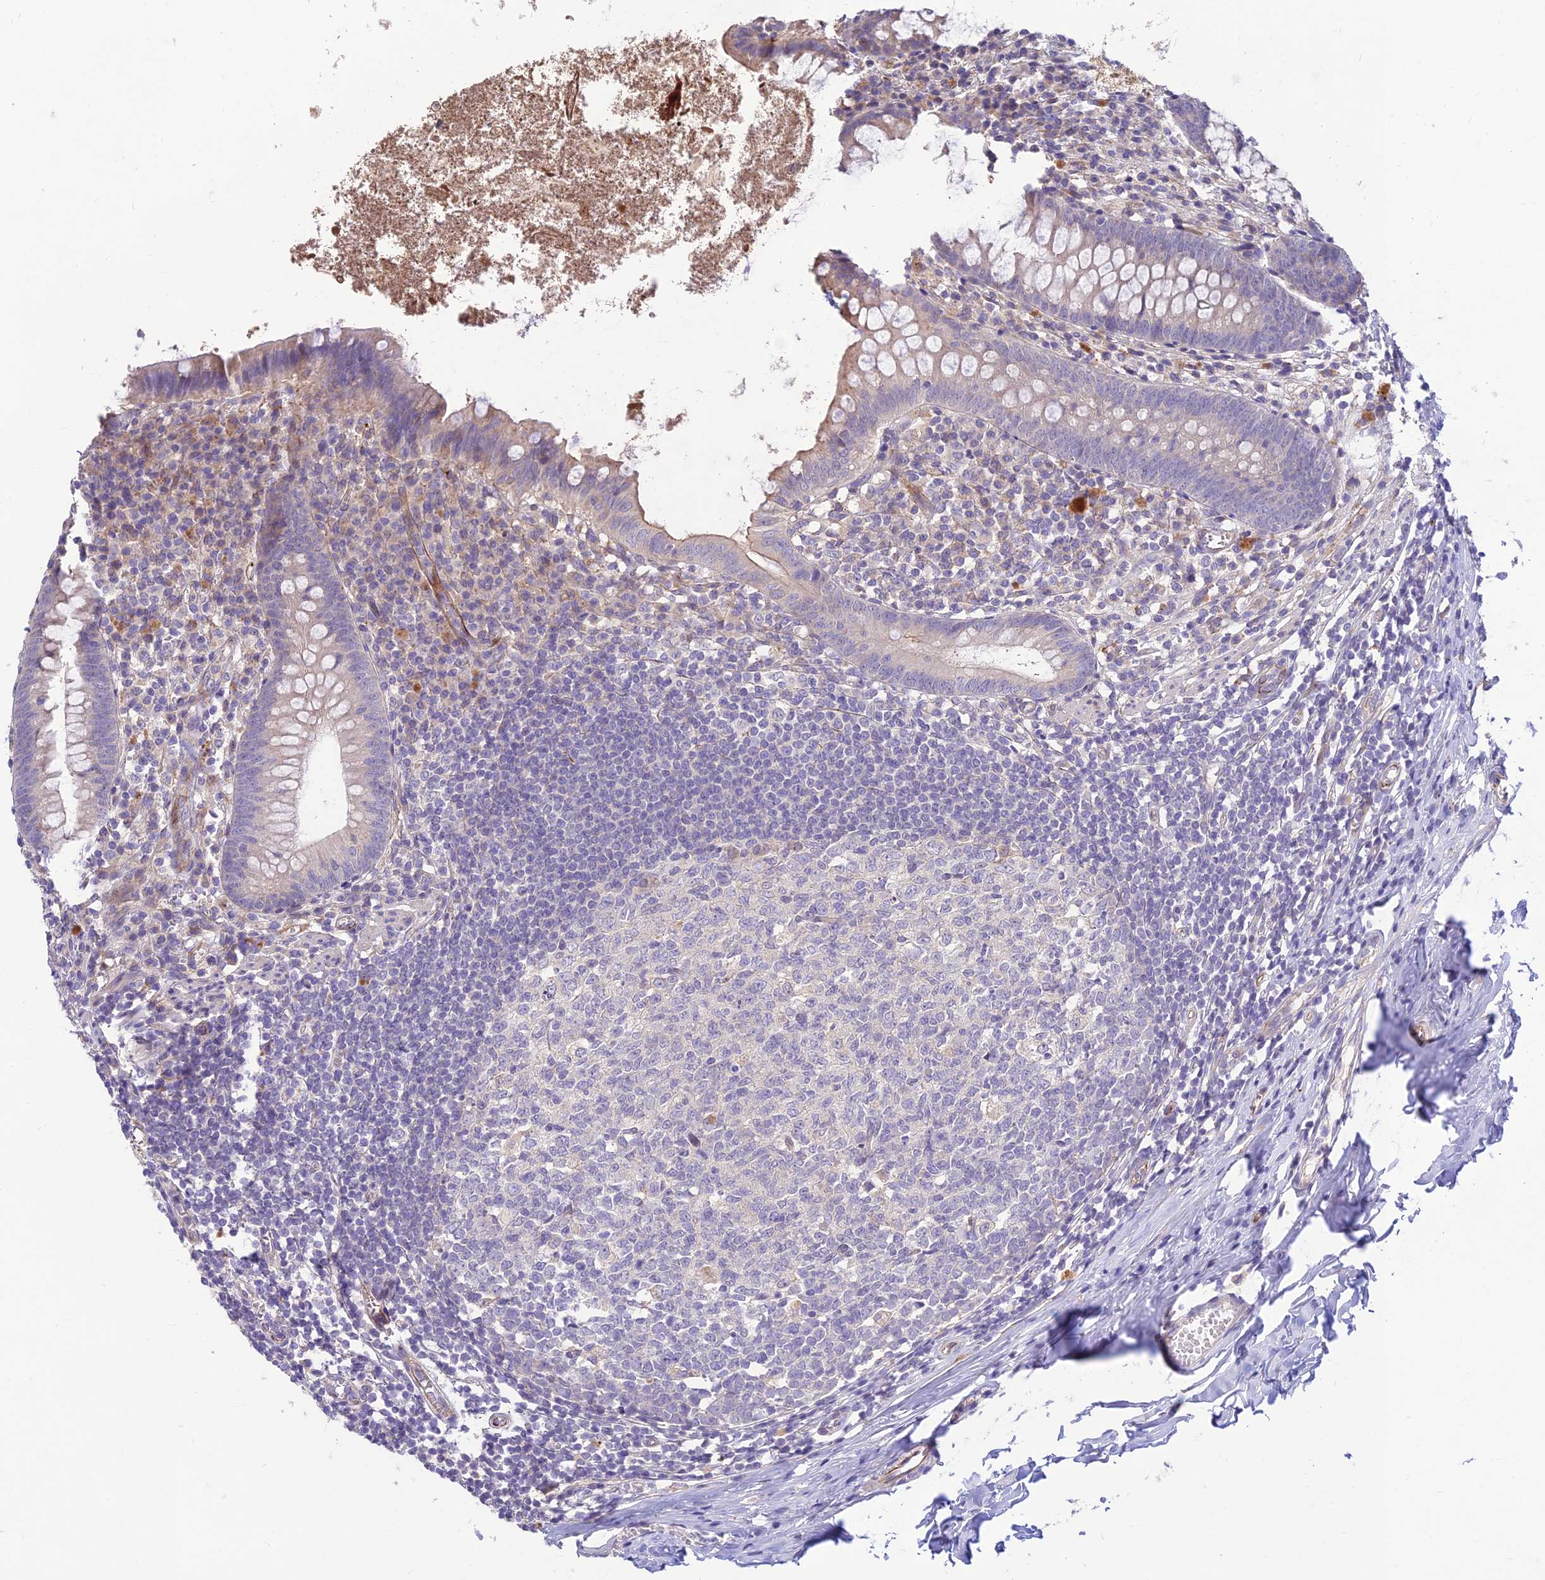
{"staining": {"intensity": "negative", "quantity": "none", "location": "none"}, "tissue": "appendix", "cell_type": "Glandular cells", "image_type": "normal", "snomed": [{"axis": "morphology", "description": "Normal tissue, NOS"}, {"axis": "topography", "description": "Appendix"}], "caption": "Immunohistochemistry of normal appendix exhibits no expression in glandular cells. The staining is performed using DAB (3,3'-diaminobenzidine) brown chromogen with nuclei counter-stained in using hematoxylin.", "gene": "ST8SIA5", "patient": {"sex": "female", "age": 51}}